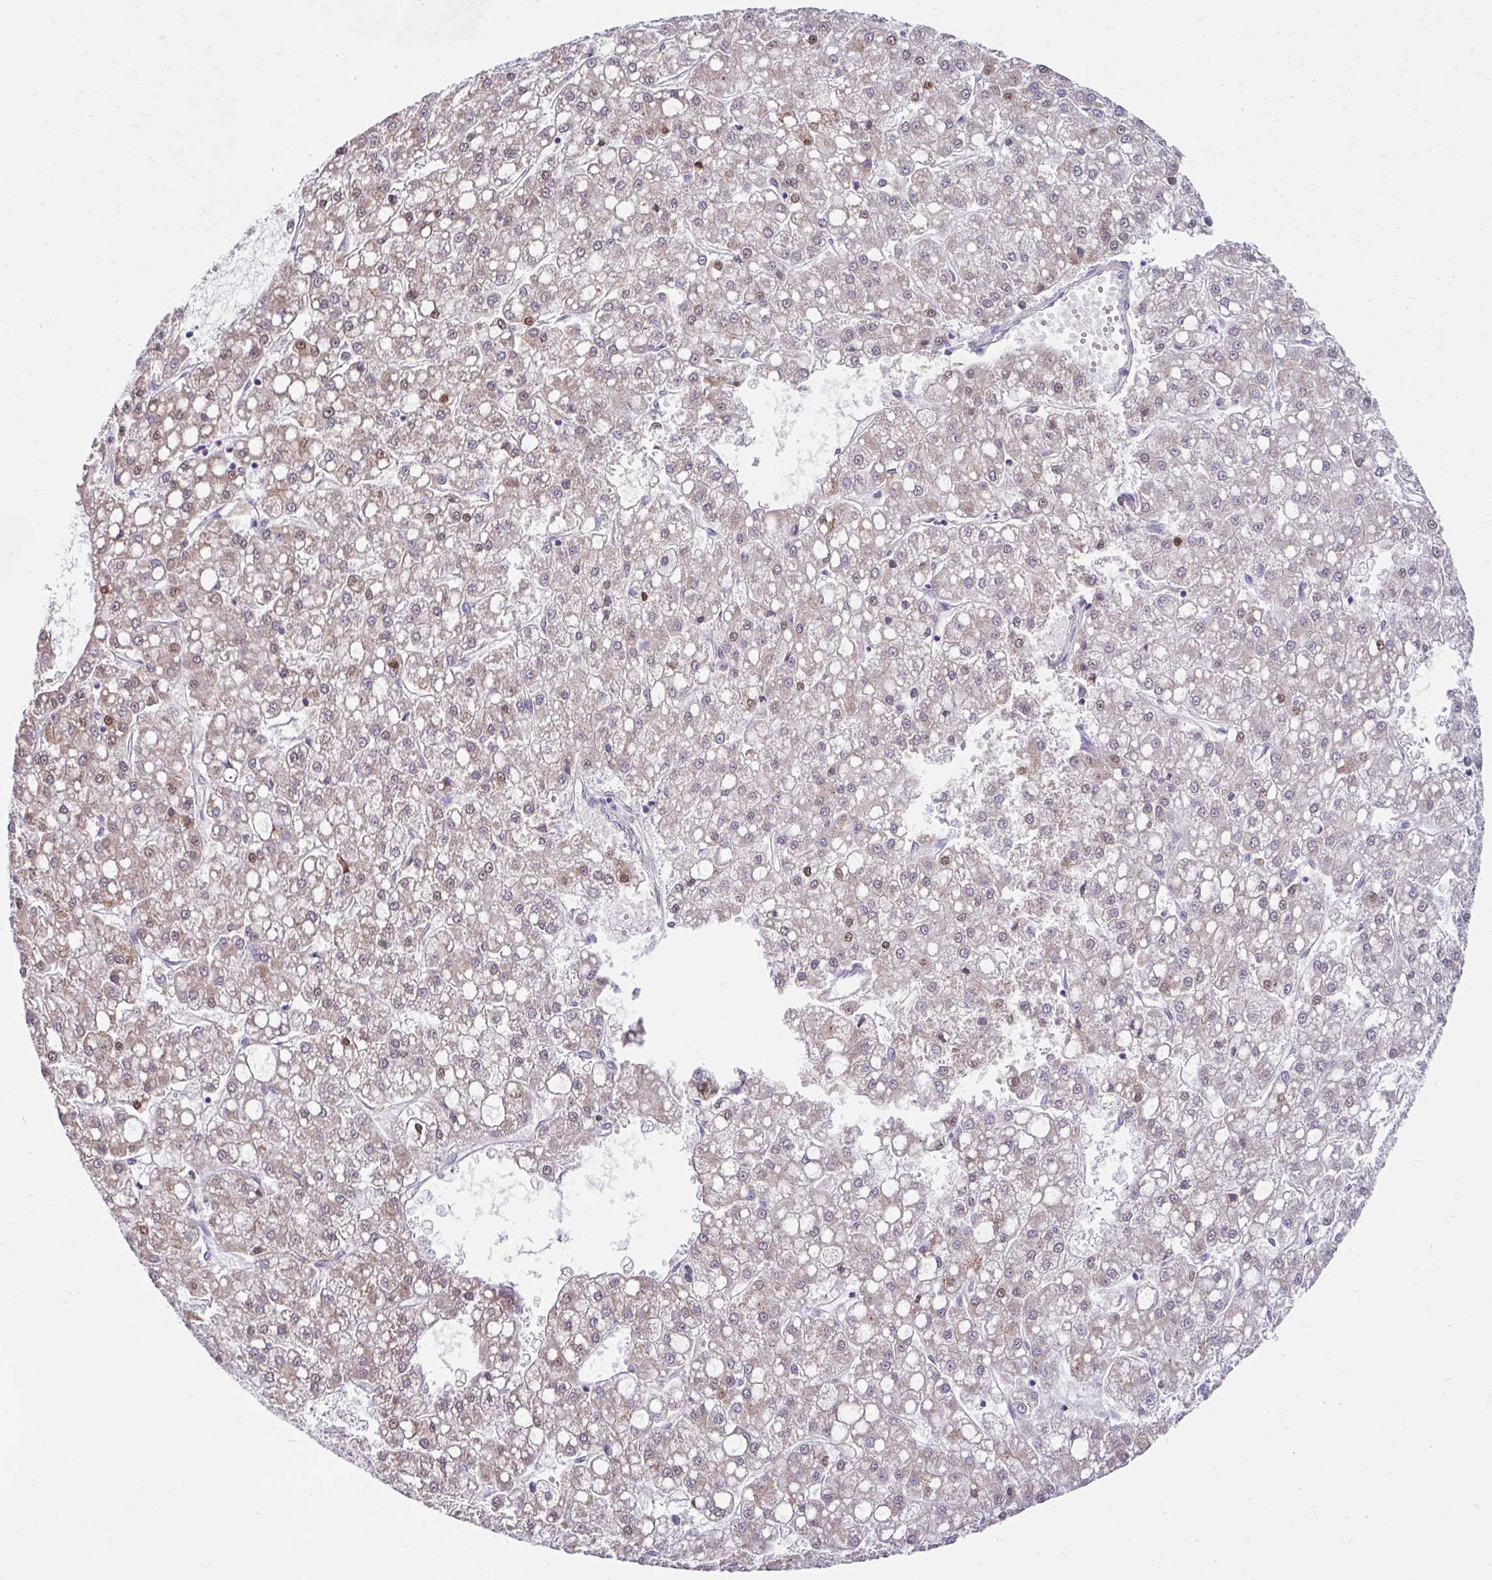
{"staining": {"intensity": "weak", "quantity": ">75%", "location": "cytoplasmic/membranous"}, "tissue": "liver cancer", "cell_type": "Tumor cells", "image_type": "cancer", "snomed": [{"axis": "morphology", "description": "Carcinoma, Hepatocellular, NOS"}, {"axis": "topography", "description": "Liver"}], "caption": "Brown immunohistochemical staining in hepatocellular carcinoma (liver) reveals weak cytoplasmic/membranous staining in approximately >75% of tumor cells.", "gene": "NT5C1B", "patient": {"sex": "male", "age": 67}}